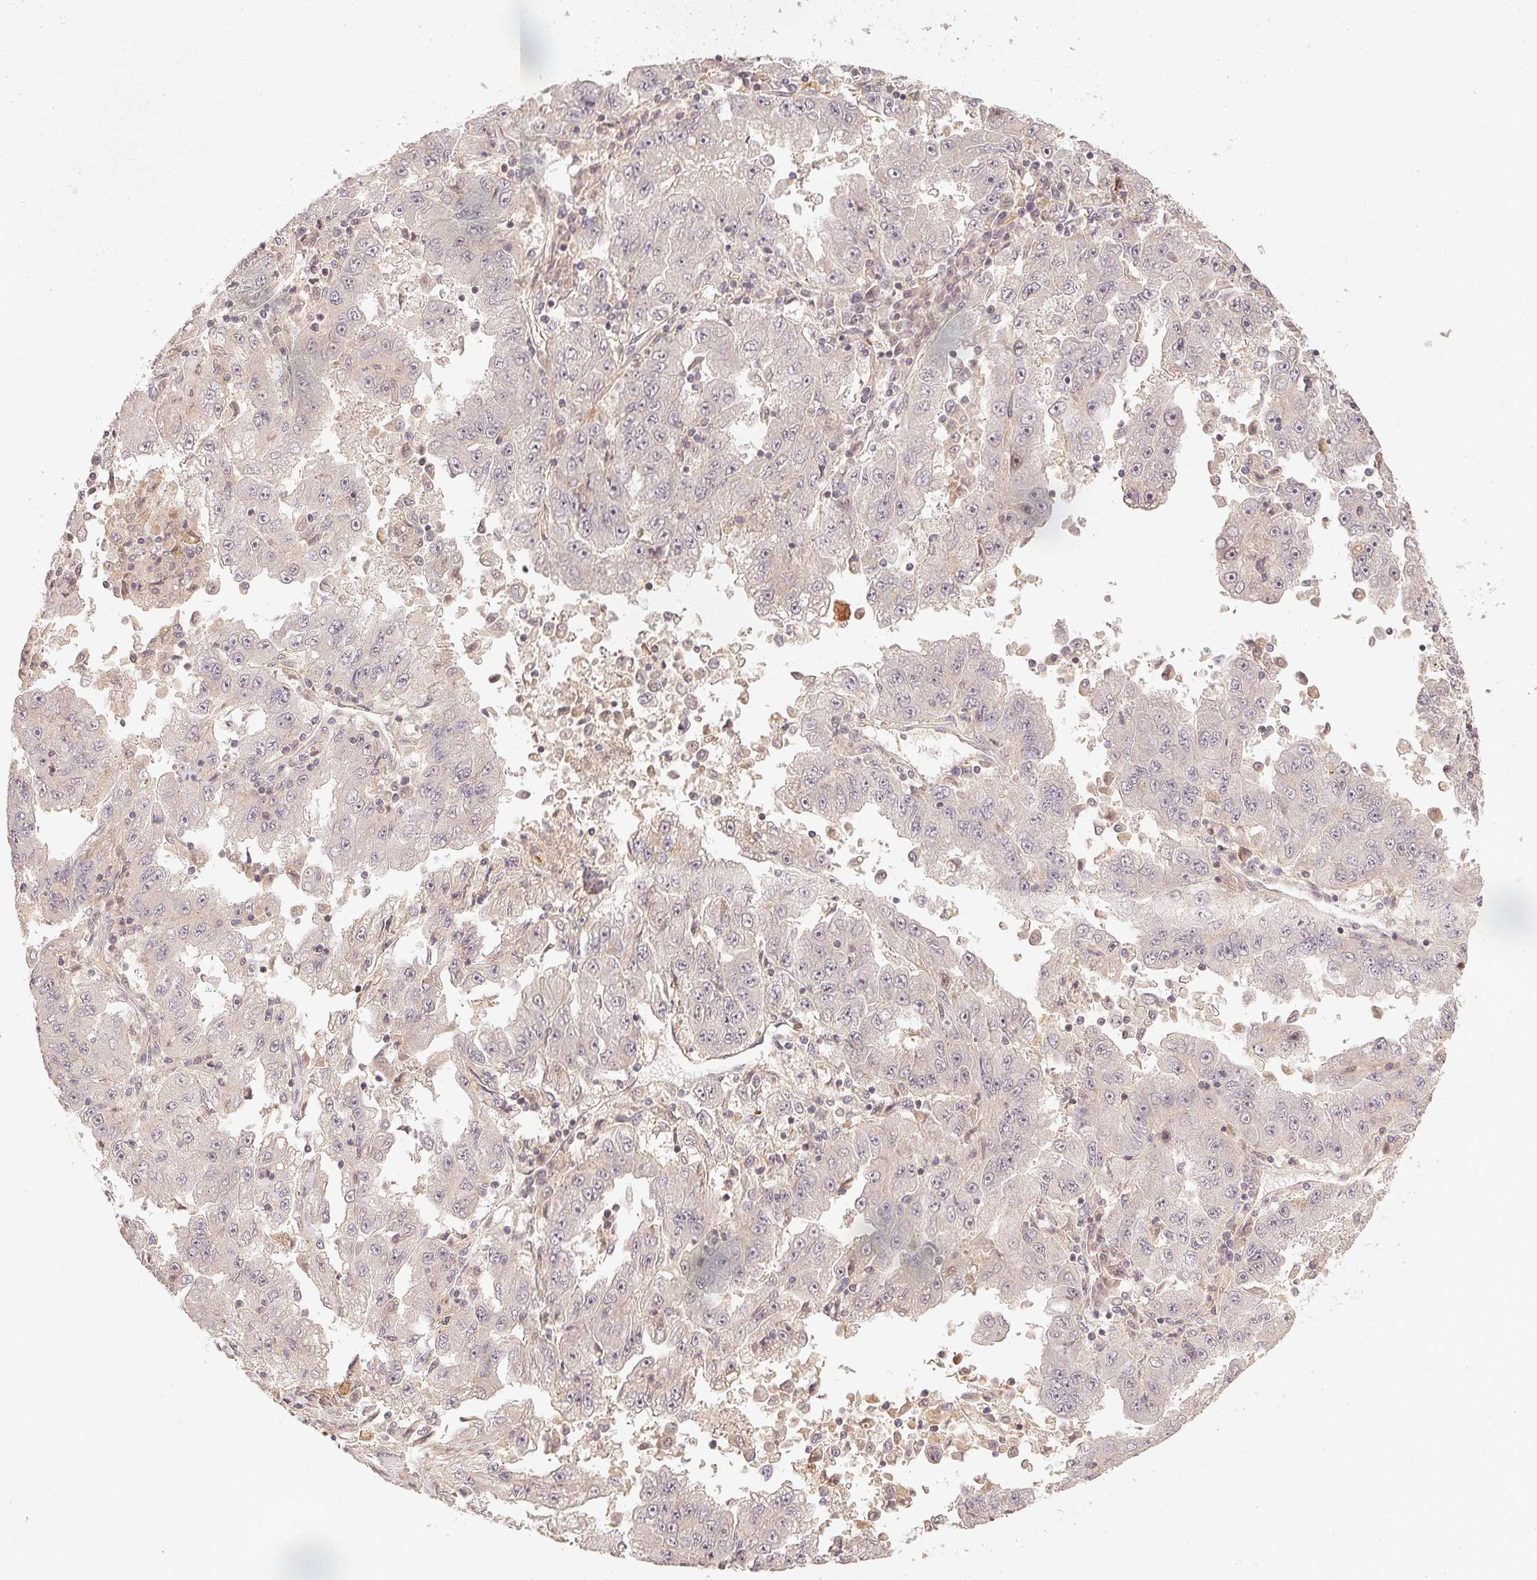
{"staining": {"intensity": "negative", "quantity": "none", "location": "none"}, "tissue": "lung cancer", "cell_type": "Tumor cells", "image_type": "cancer", "snomed": [{"axis": "morphology", "description": "Adenocarcinoma, NOS"}, {"axis": "morphology", "description": "Adenocarcinoma primary or metastatic"}, {"axis": "topography", "description": "Lung"}], "caption": "The micrograph demonstrates no staining of tumor cells in adenocarcinoma (lung).", "gene": "SERPINE1", "patient": {"sex": "male", "age": 74}}